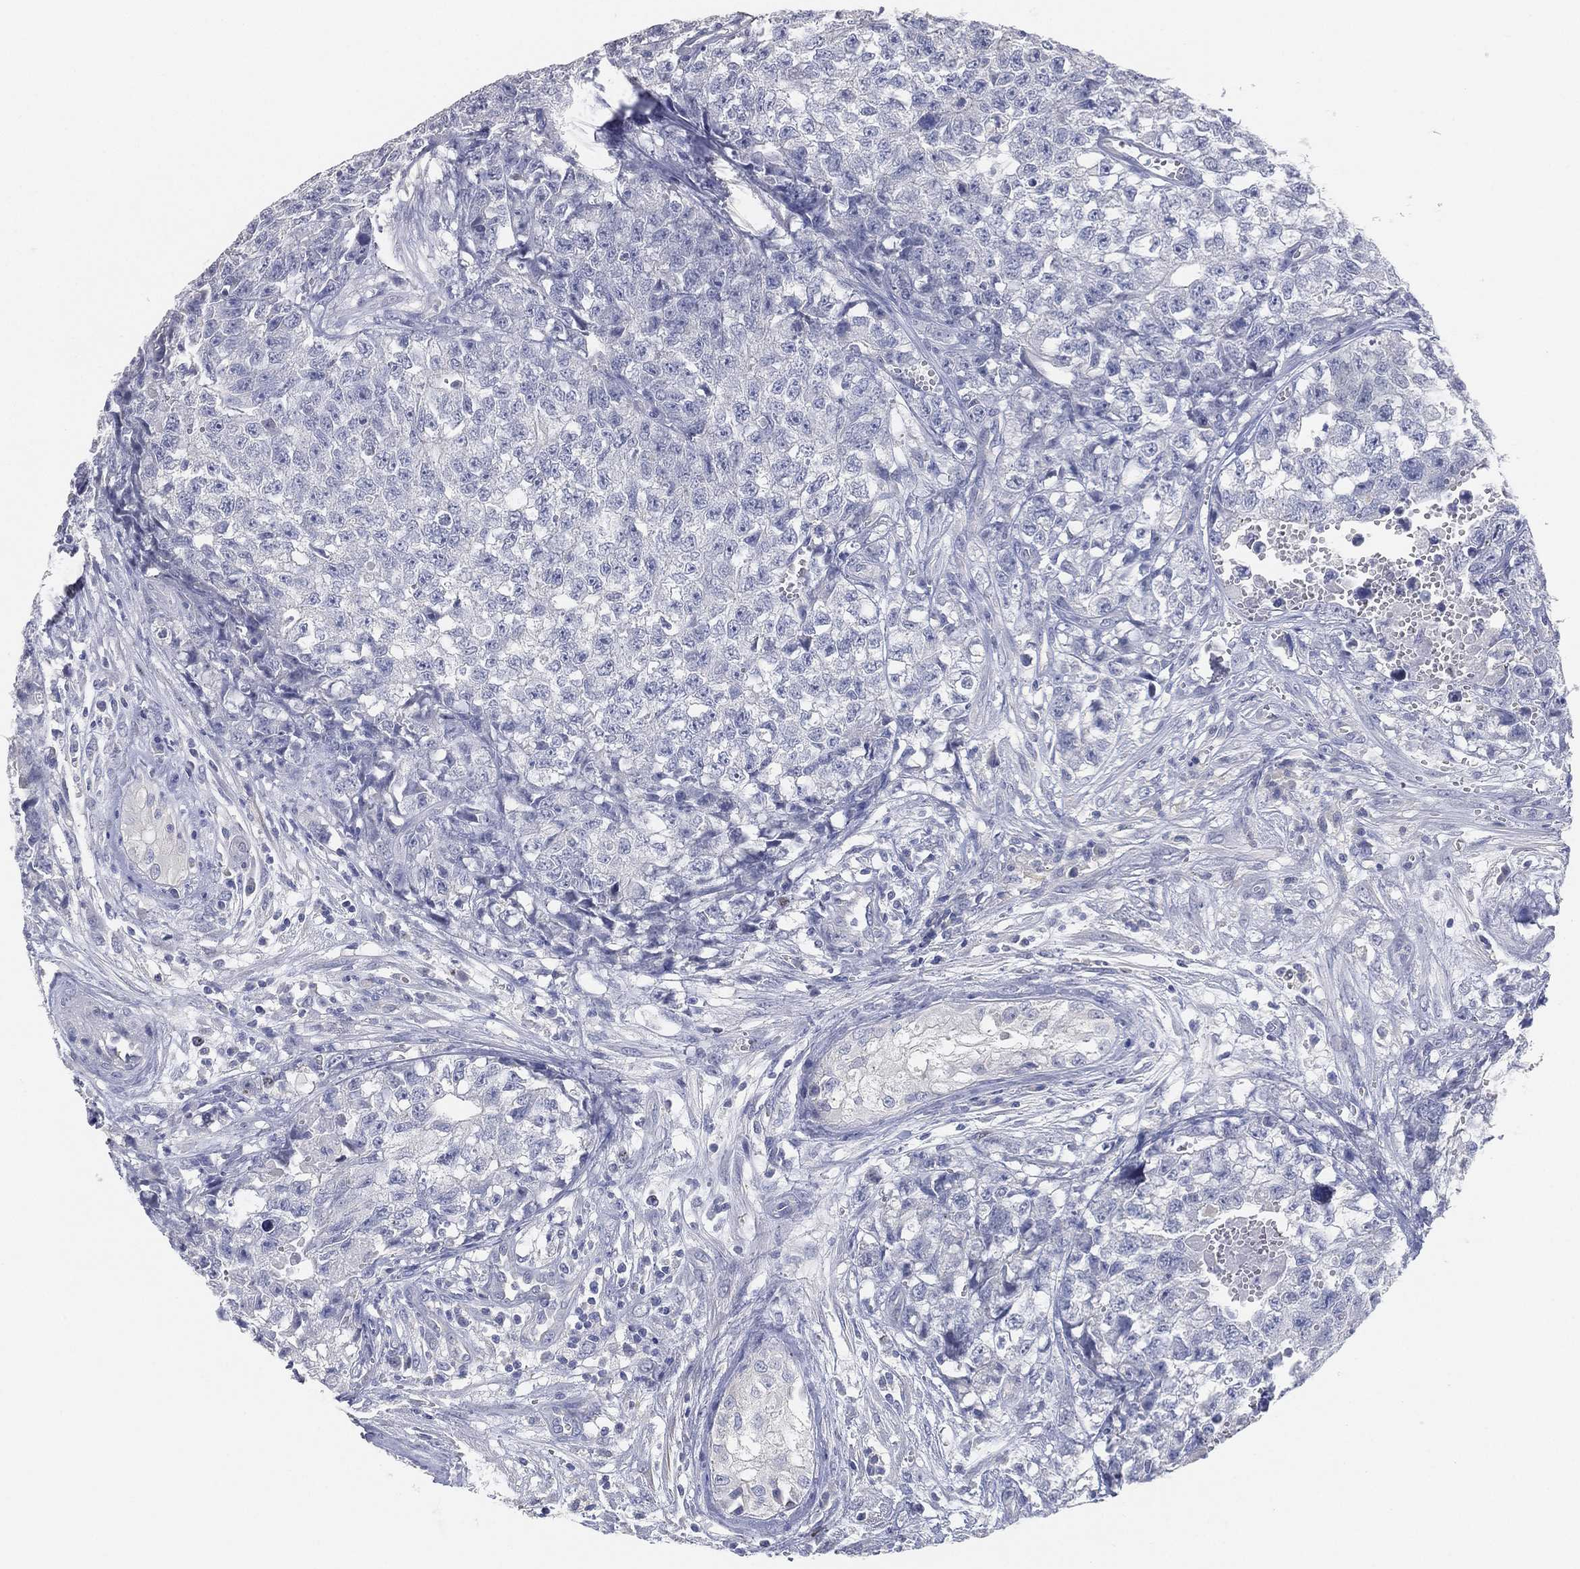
{"staining": {"intensity": "negative", "quantity": "none", "location": "none"}, "tissue": "testis cancer", "cell_type": "Tumor cells", "image_type": "cancer", "snomed": [{"axis": "morphology", "description": "Seminoma, NOS"}, {"axis": "morphology", "description": "Carcinoma, Embryonal, NOS"}, {"axis": "topography", "description": "Testis"}], "caption": "Photomicrograph shows no protein expression in tumor cells of embryonal carcinoma (testis) tissue.", "gene": "FAM187B", "patient": {"sex": "male", "age": 22}}